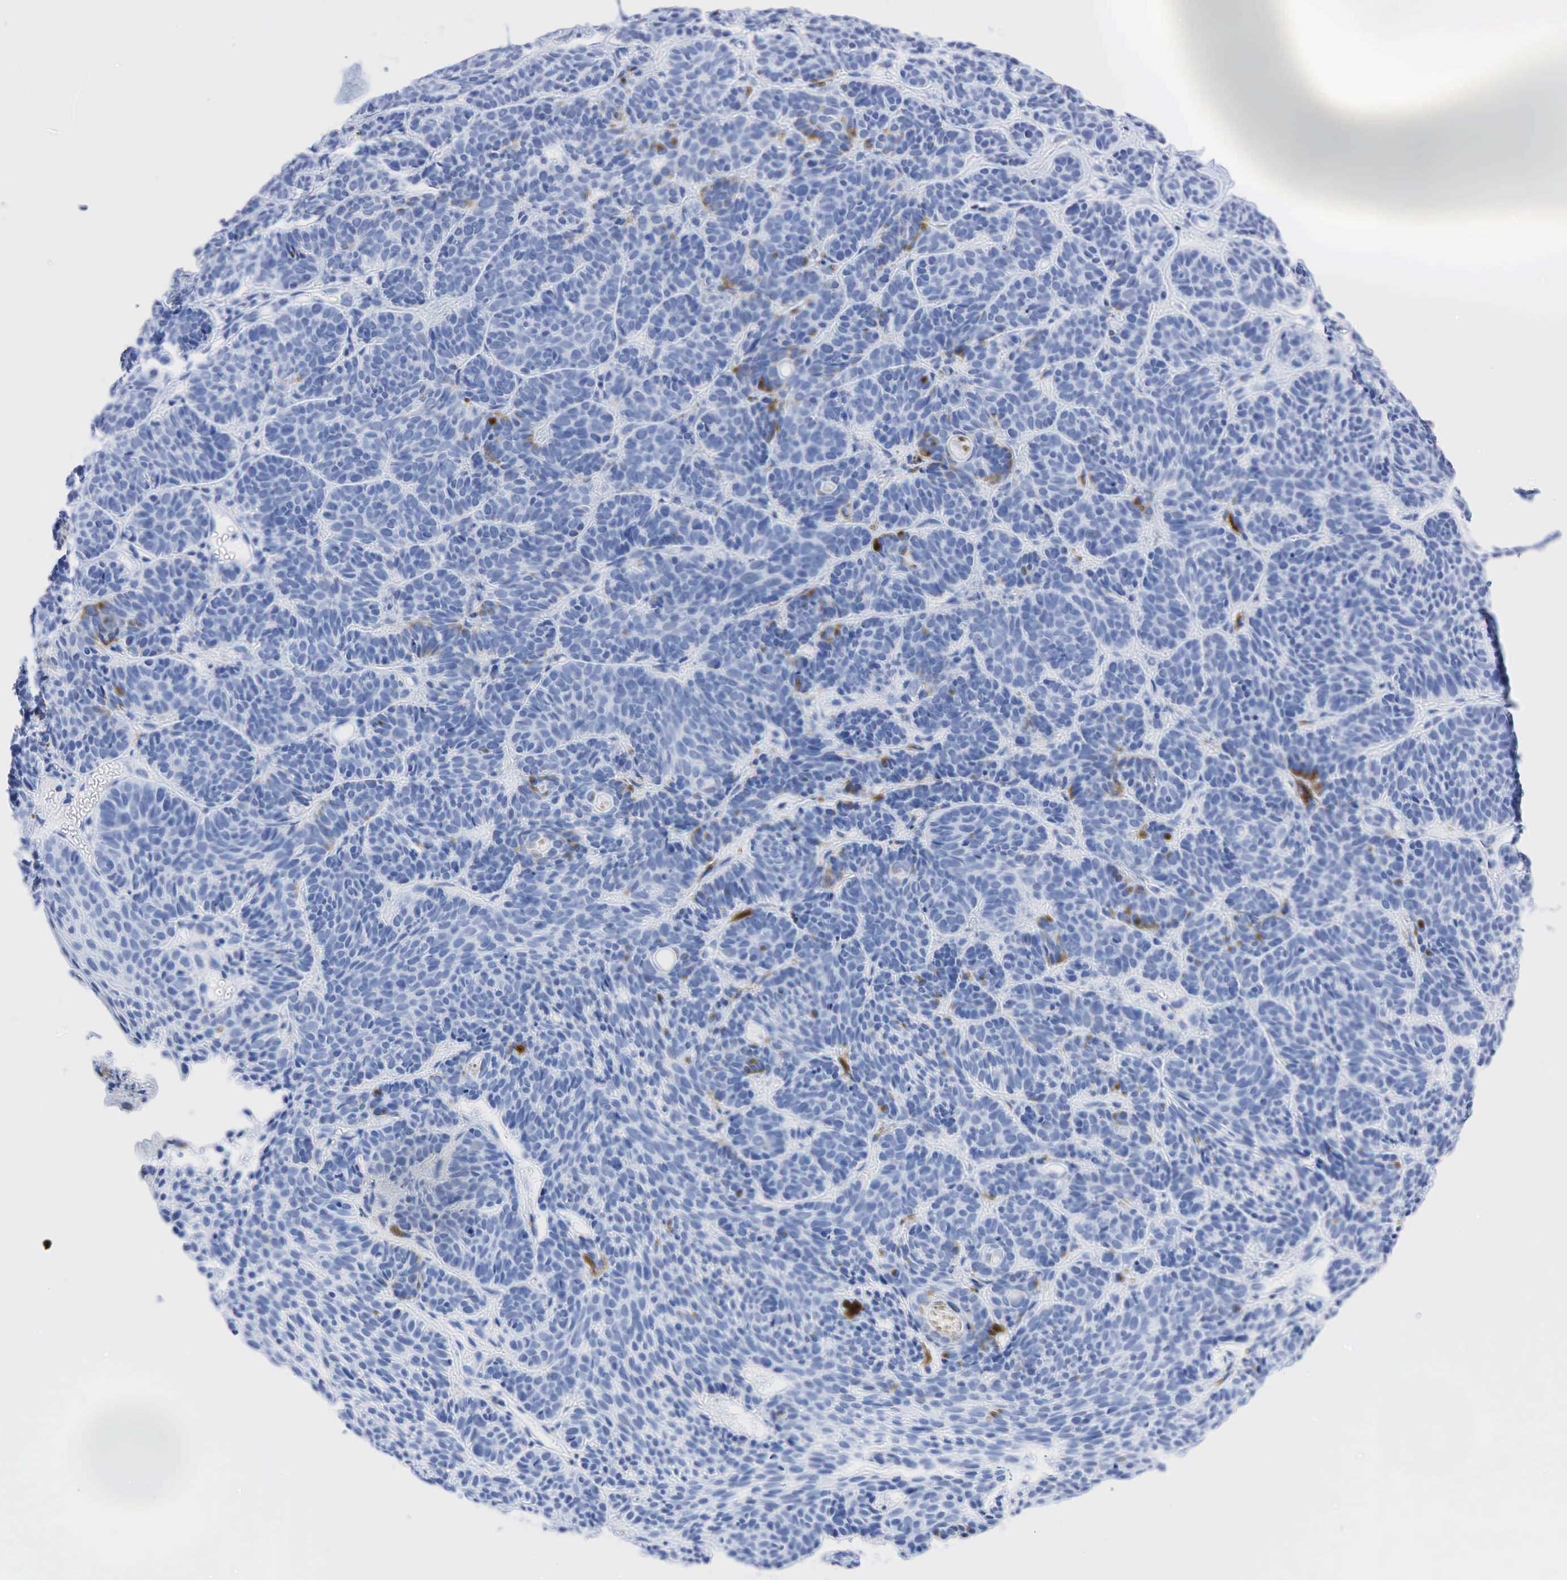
{"staining": {"intensity": "negative", "quantity": "none", "location": "none"}, "tissue": "skin cancer", "cell_type": "Tumor cells", "image_type": "cancer", "snomed": [{"axis": "morphology", "description": "Basal cell carcinoma"}, {"axis": "topography", "description": "Skin"}], "caption": "Immunohistochemistry of skin cancer shows no positivity in tumor cells.", "gene": "INHA", "patient": {"sex": "female", "age": 62}}